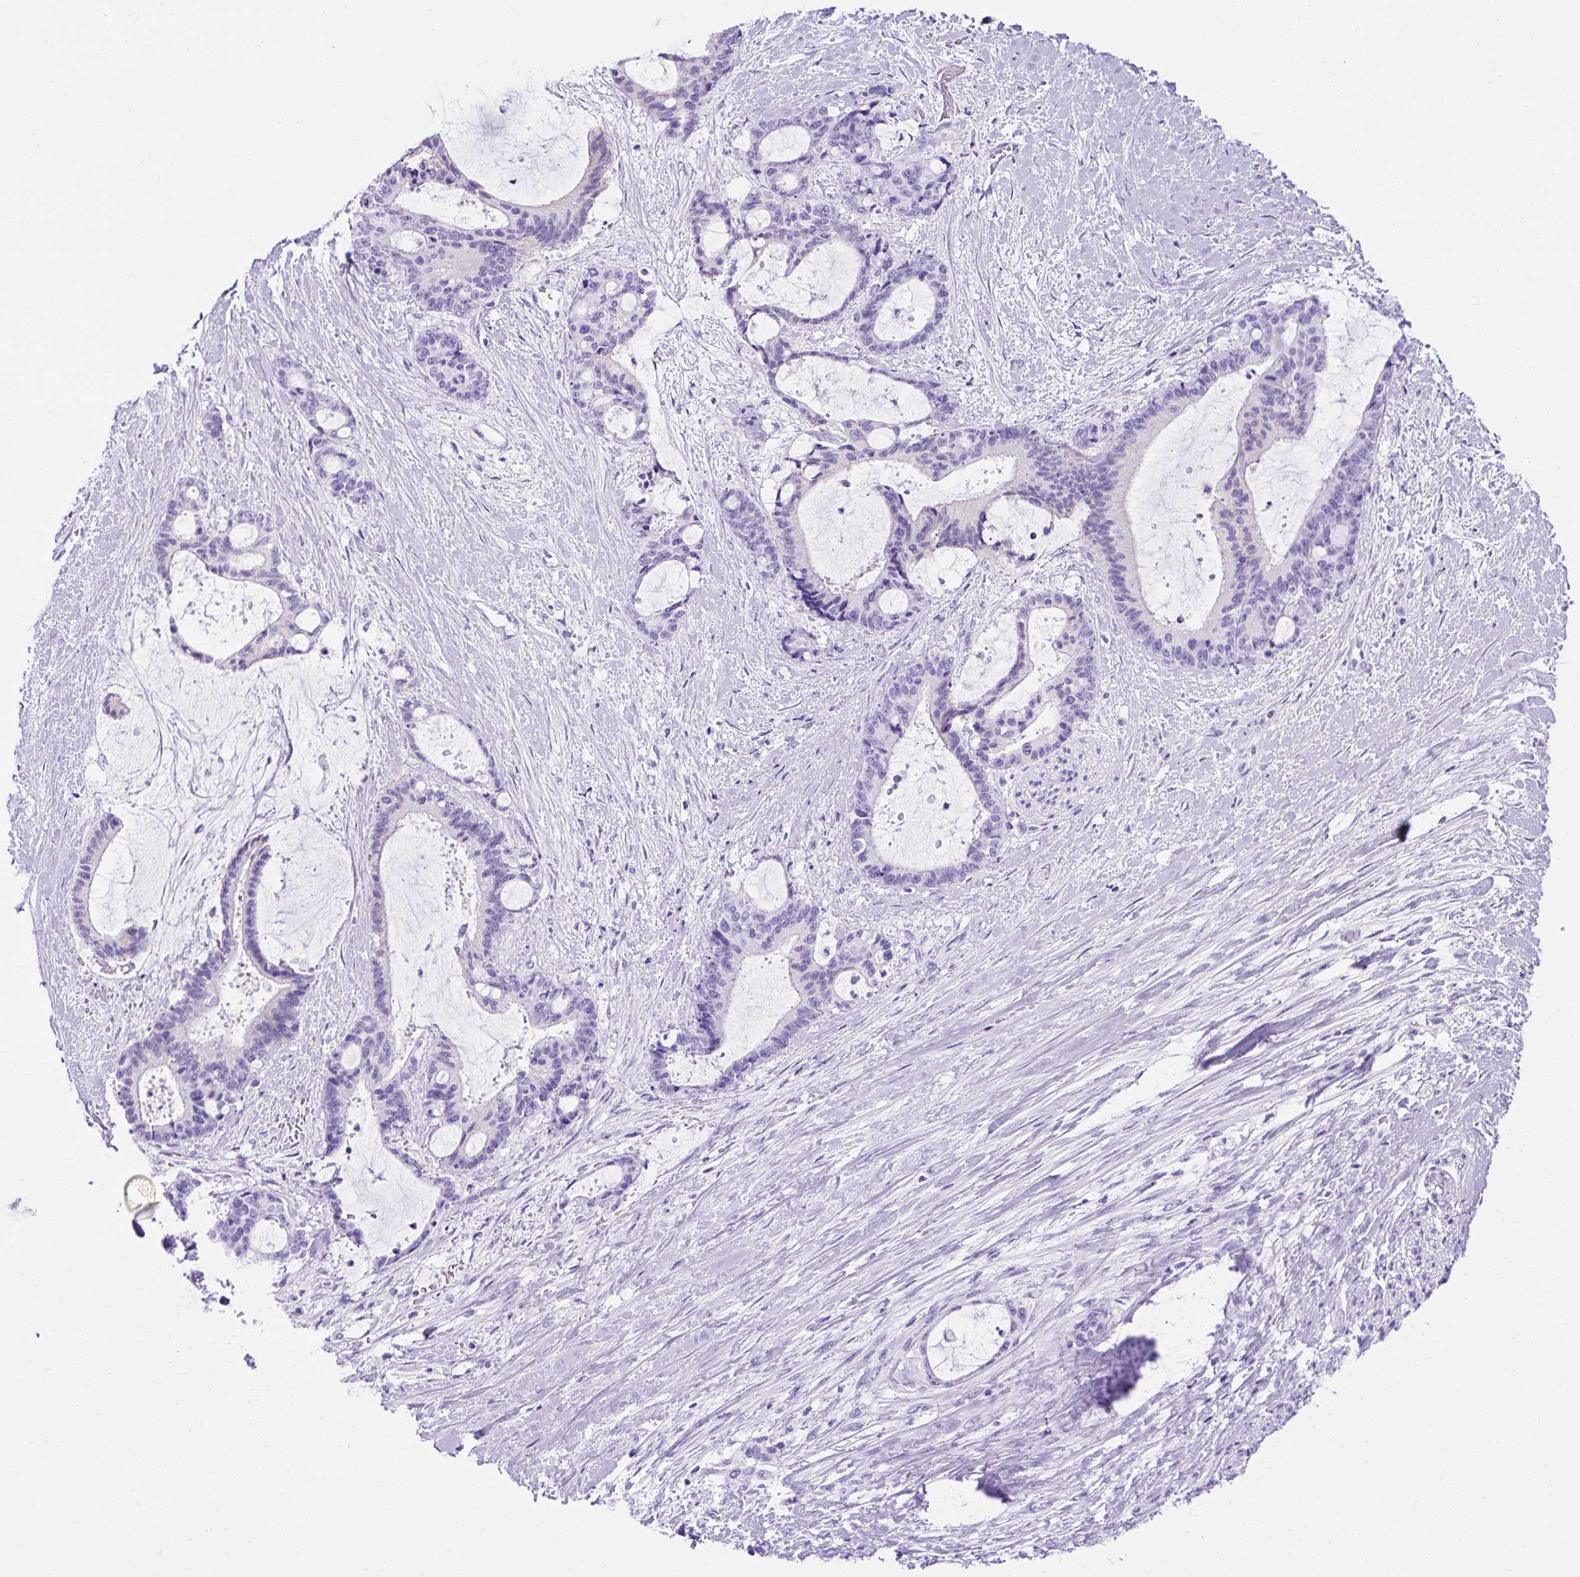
{"staining": {"intensity": "negative", "quantity": "none", "location": "none"}, "tissue": "liver cancer", "cell_type": "Tumor cells", "image_type": "cancer", "snomed": [{"axis": "morphology", "description": "Normal tissue, NOS"}, {"axis": "morphology", "description": "Cholangiocarcinoma"}, {"axis": "topography", "description": "Liver"}, {"axis": "topography", "description": "Peripheral nerve tissue"}], "caption": "IHC micrograph of neoplastic tissue: human cholangiocarcinoma (liver) stained with DAB (3,3'-diaminobenzidine) demonstrates no significant protein expression in tumor cells.", "gene": "KRT12", "patient": {"sex": "female", "age": 73}}